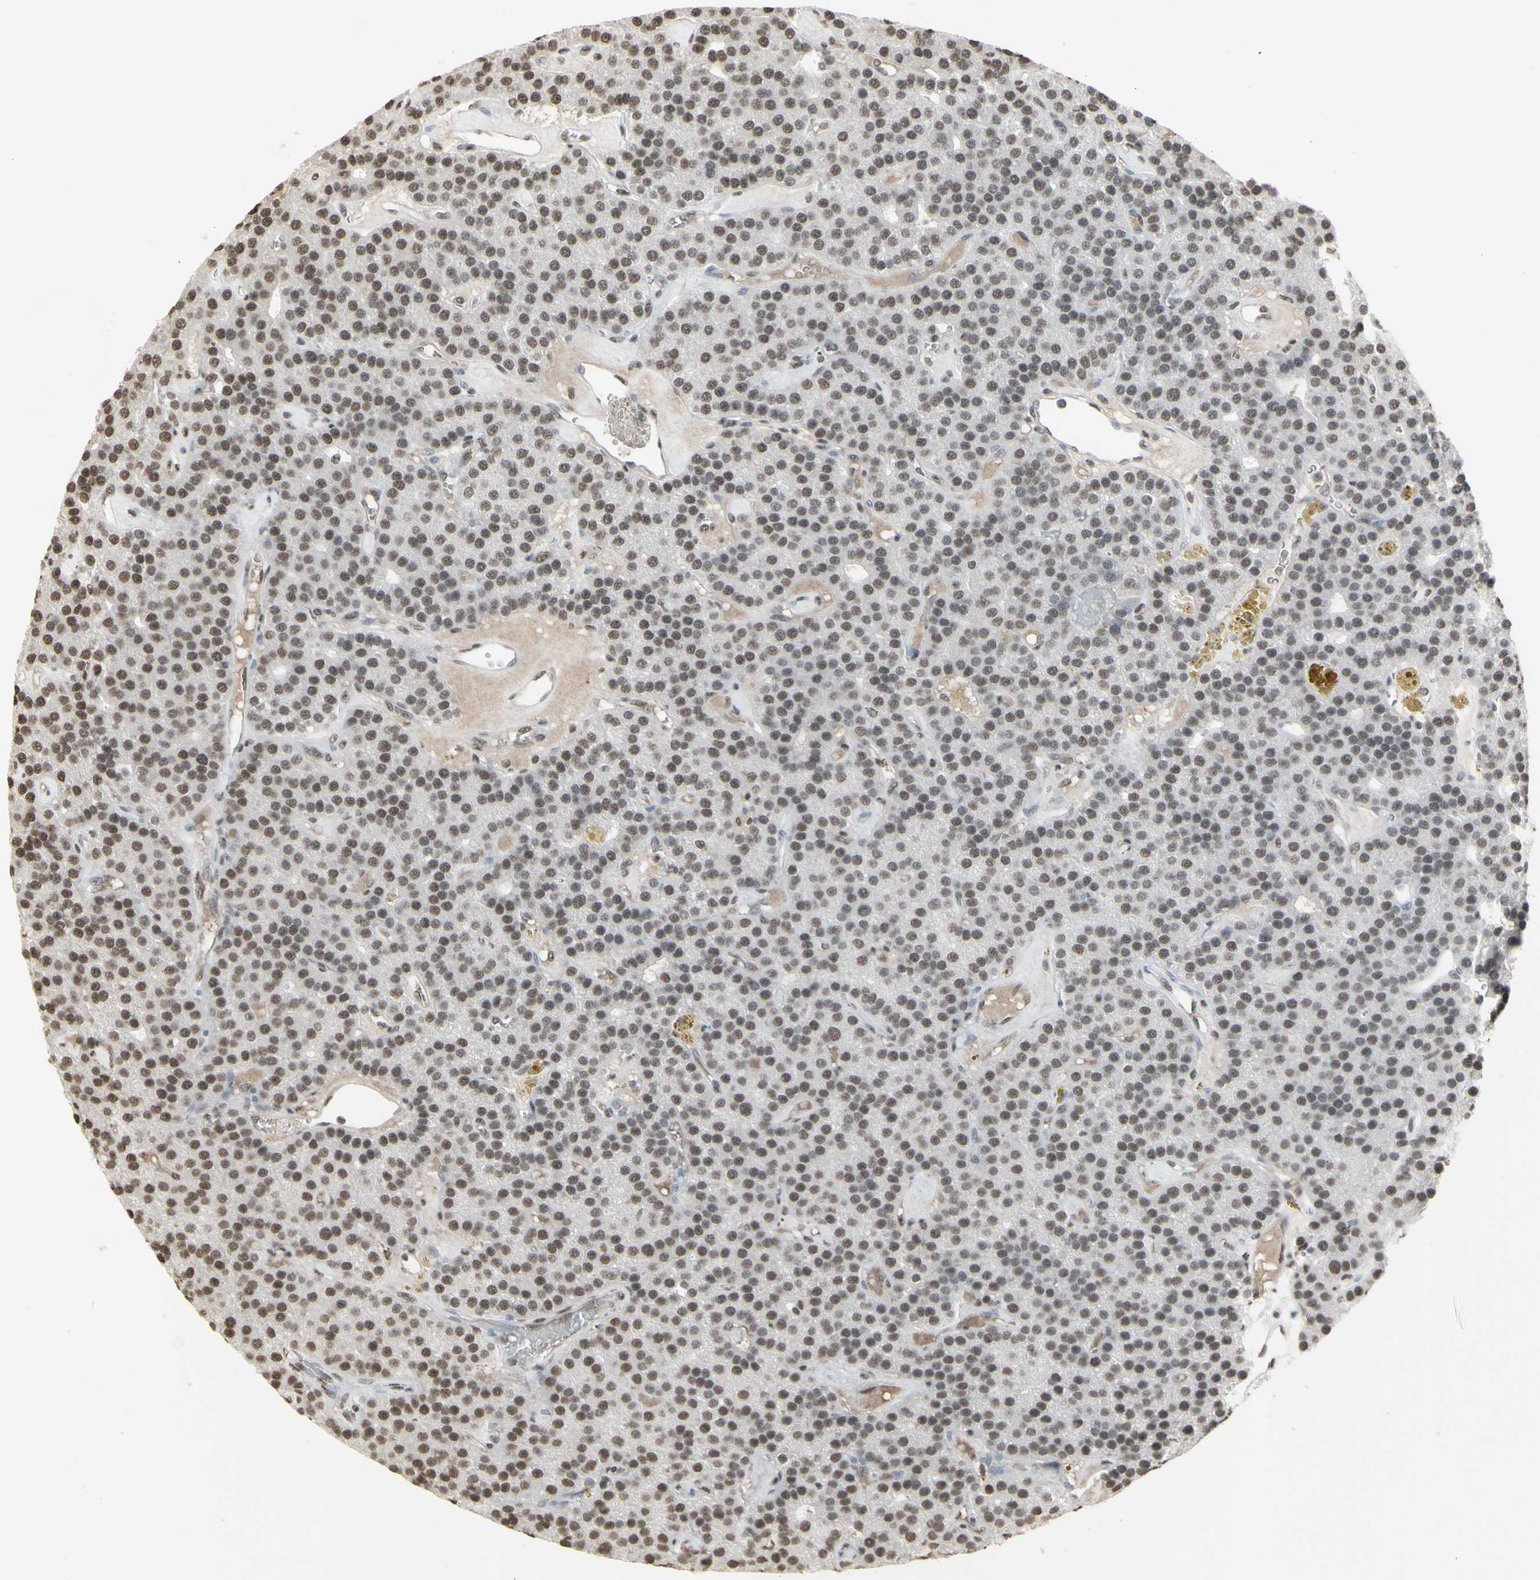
{"staining": {"intensity": "moderate", "quantity": ">75%", "location": "nuclear"}, "tissue": "parathyroid gland", "cell_type": "Glandular cells", "image_type": "normal", "snomed": [{"axis": "morphology", "description": "Normal tissue, NOS"}, {"axis": "morphology", "description": "Adenoma, NOS"}, {"axis": "topography", "description": "Parathyroid gland"}], "caption": "The photomicrograph displays a brown stain indicating the presence of a protein in the nuclear of glandular cells in parathyroid gland. The staining was performed using DAB to visualize the protein expression in brown, while the nuclei were stained in blue with hematoxylin (Magnification: 20x).", "gene": "TRIM28", "patient": {"sex": "female", "age": 86}}